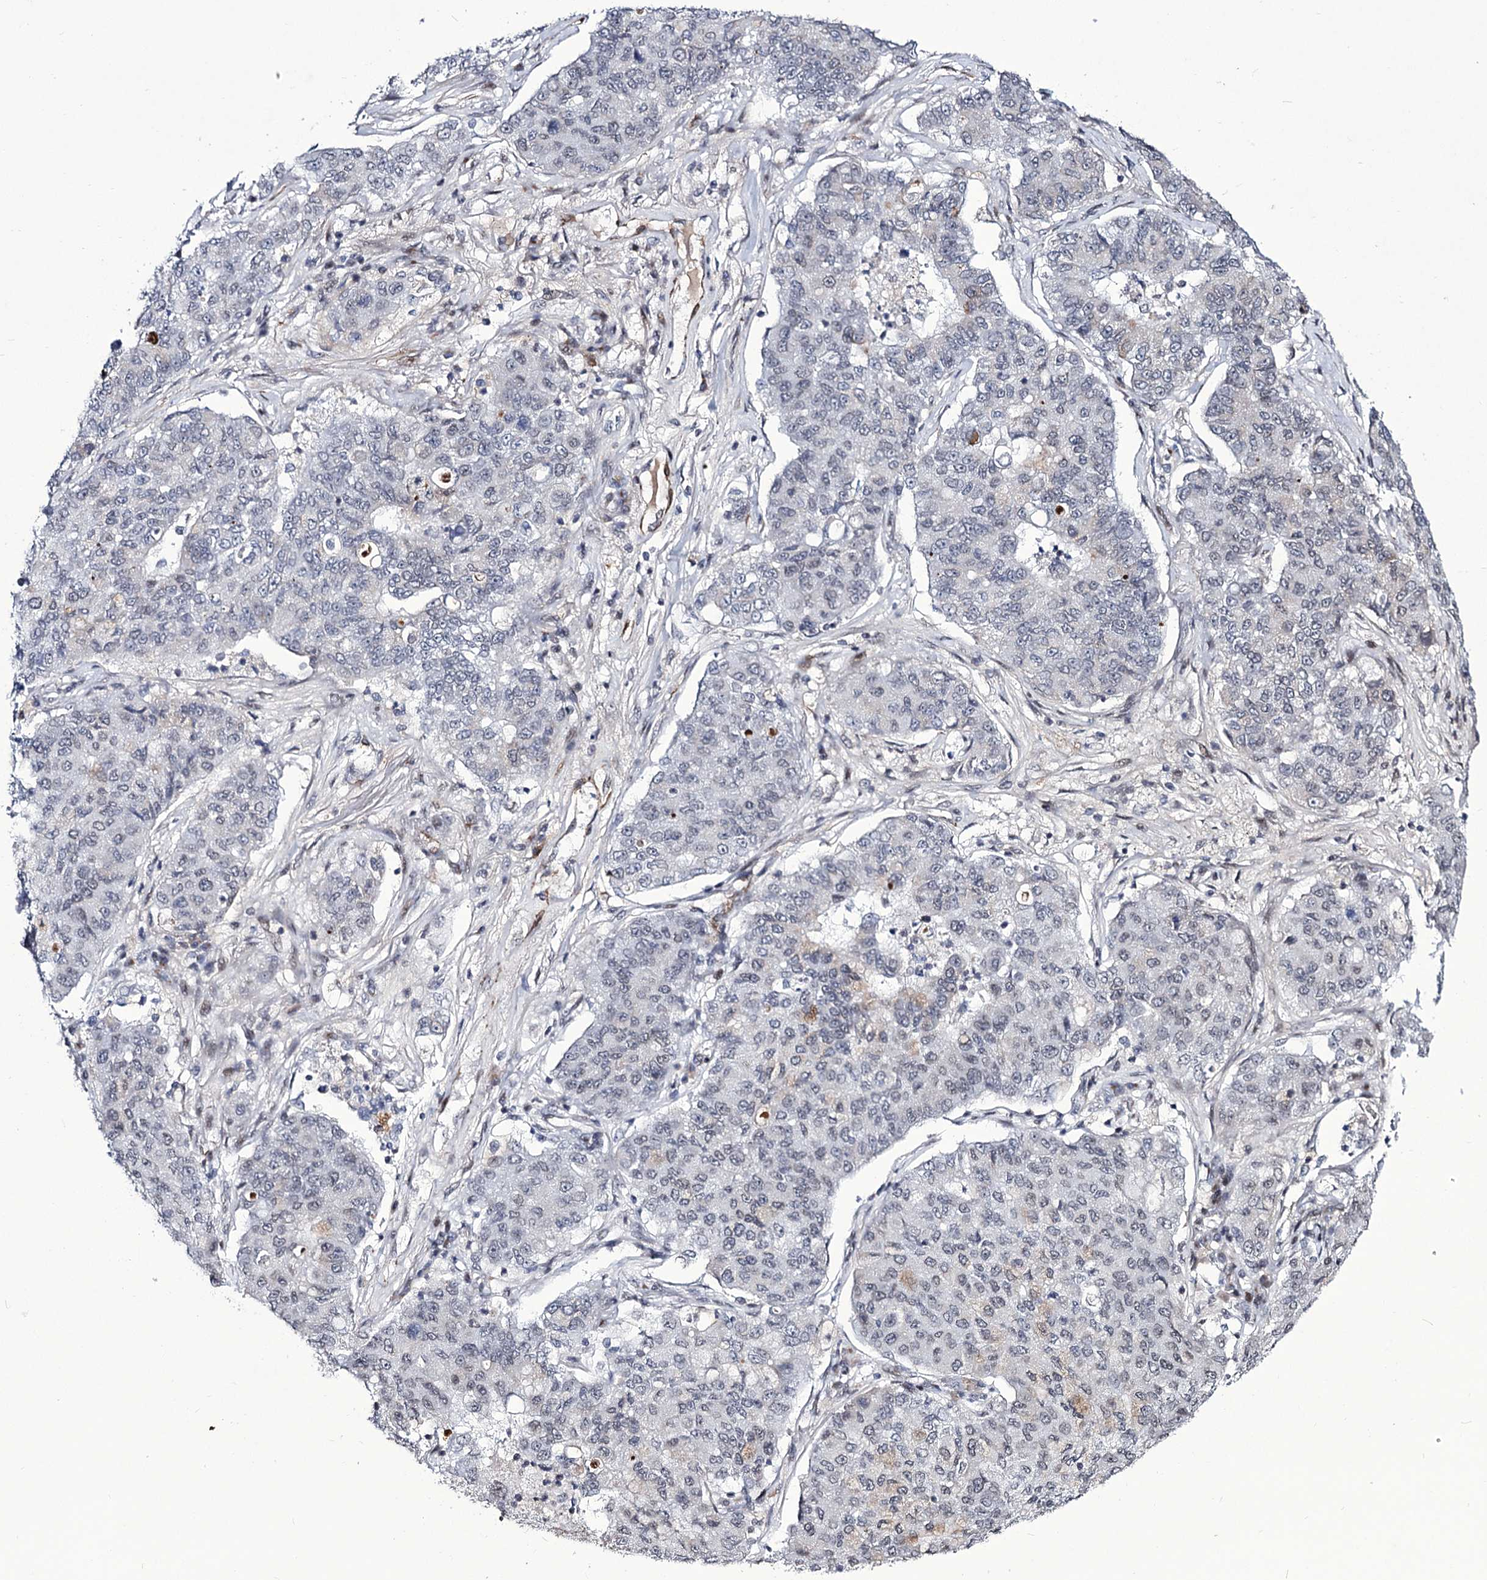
{"staining": {"intensity": "negative", "quantity": "none", "location": "none"}, "tissue": "lung cancer", "cell_type": "Tumor cells", "image_type": "cancer", "snomed": [{"axis": "morphology", "description": "Squamous cell carcinoma, NOS"}, {"axis": "topography", "description": "Lung"}], "caption": "Lung cancer was stained to show a protein in brown. There is no significant positivity in tumor cells.", "gene": "ZC3H12C", "patient": {"sex": "male", "age": 74}}